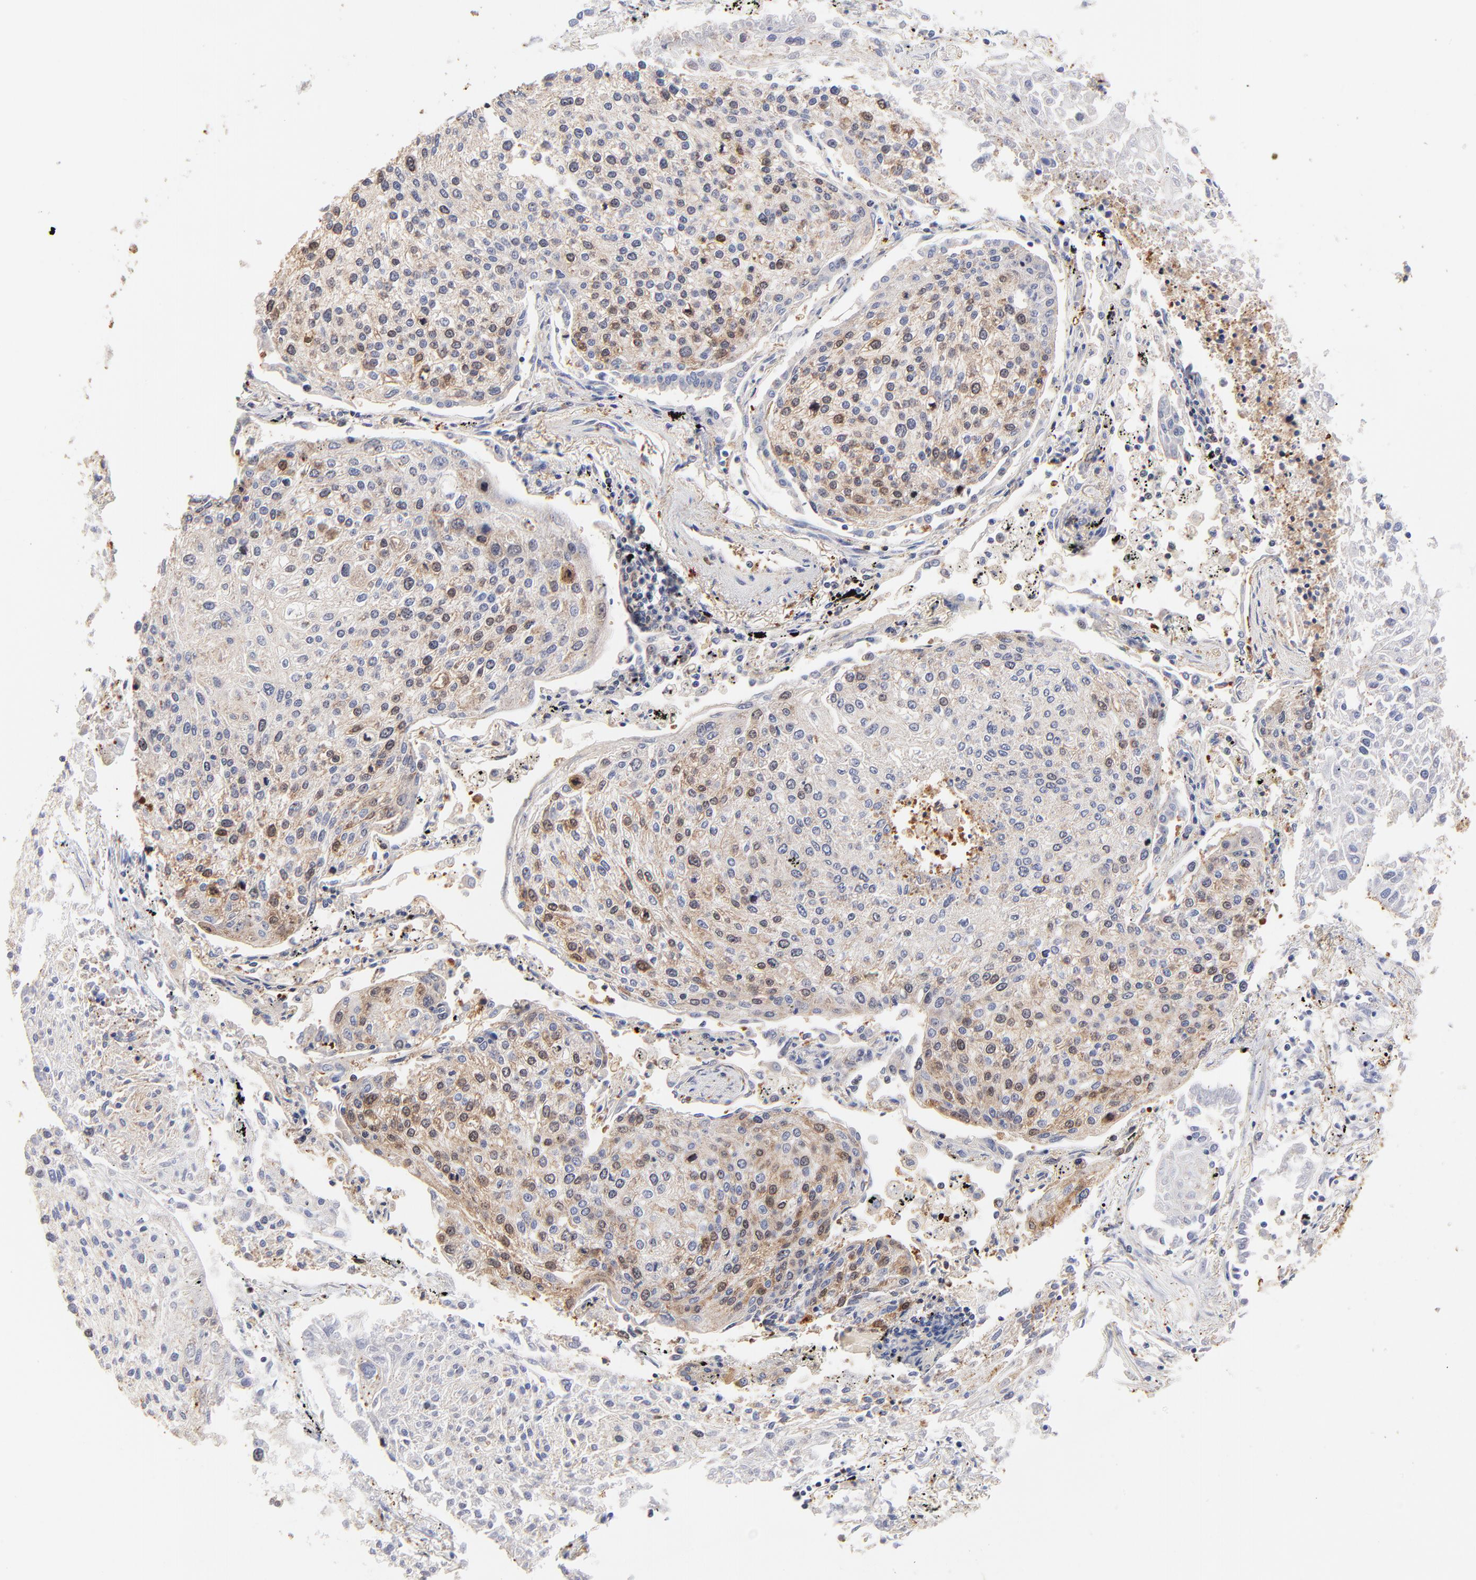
{"staining": {"intensity": "weak", "quantity": "<25%", "location": "nuclear"}, "tissue": "lung cancer", "cell_type": "Tumor cells", "image_type": "cancer", "snomed": [{"axis": "morphology", "description": "Squamous cell carcinoma, NOS"}, {"axis": "topography", "description": "Lung"}], "caption": "Human squamous cell carcinoma (lung) stained for a protein using immunohistochemistry demonstrates no staining in tumor cells.", "gene": "BIRC5", "patient": {"sex": "male", "age": 75}}